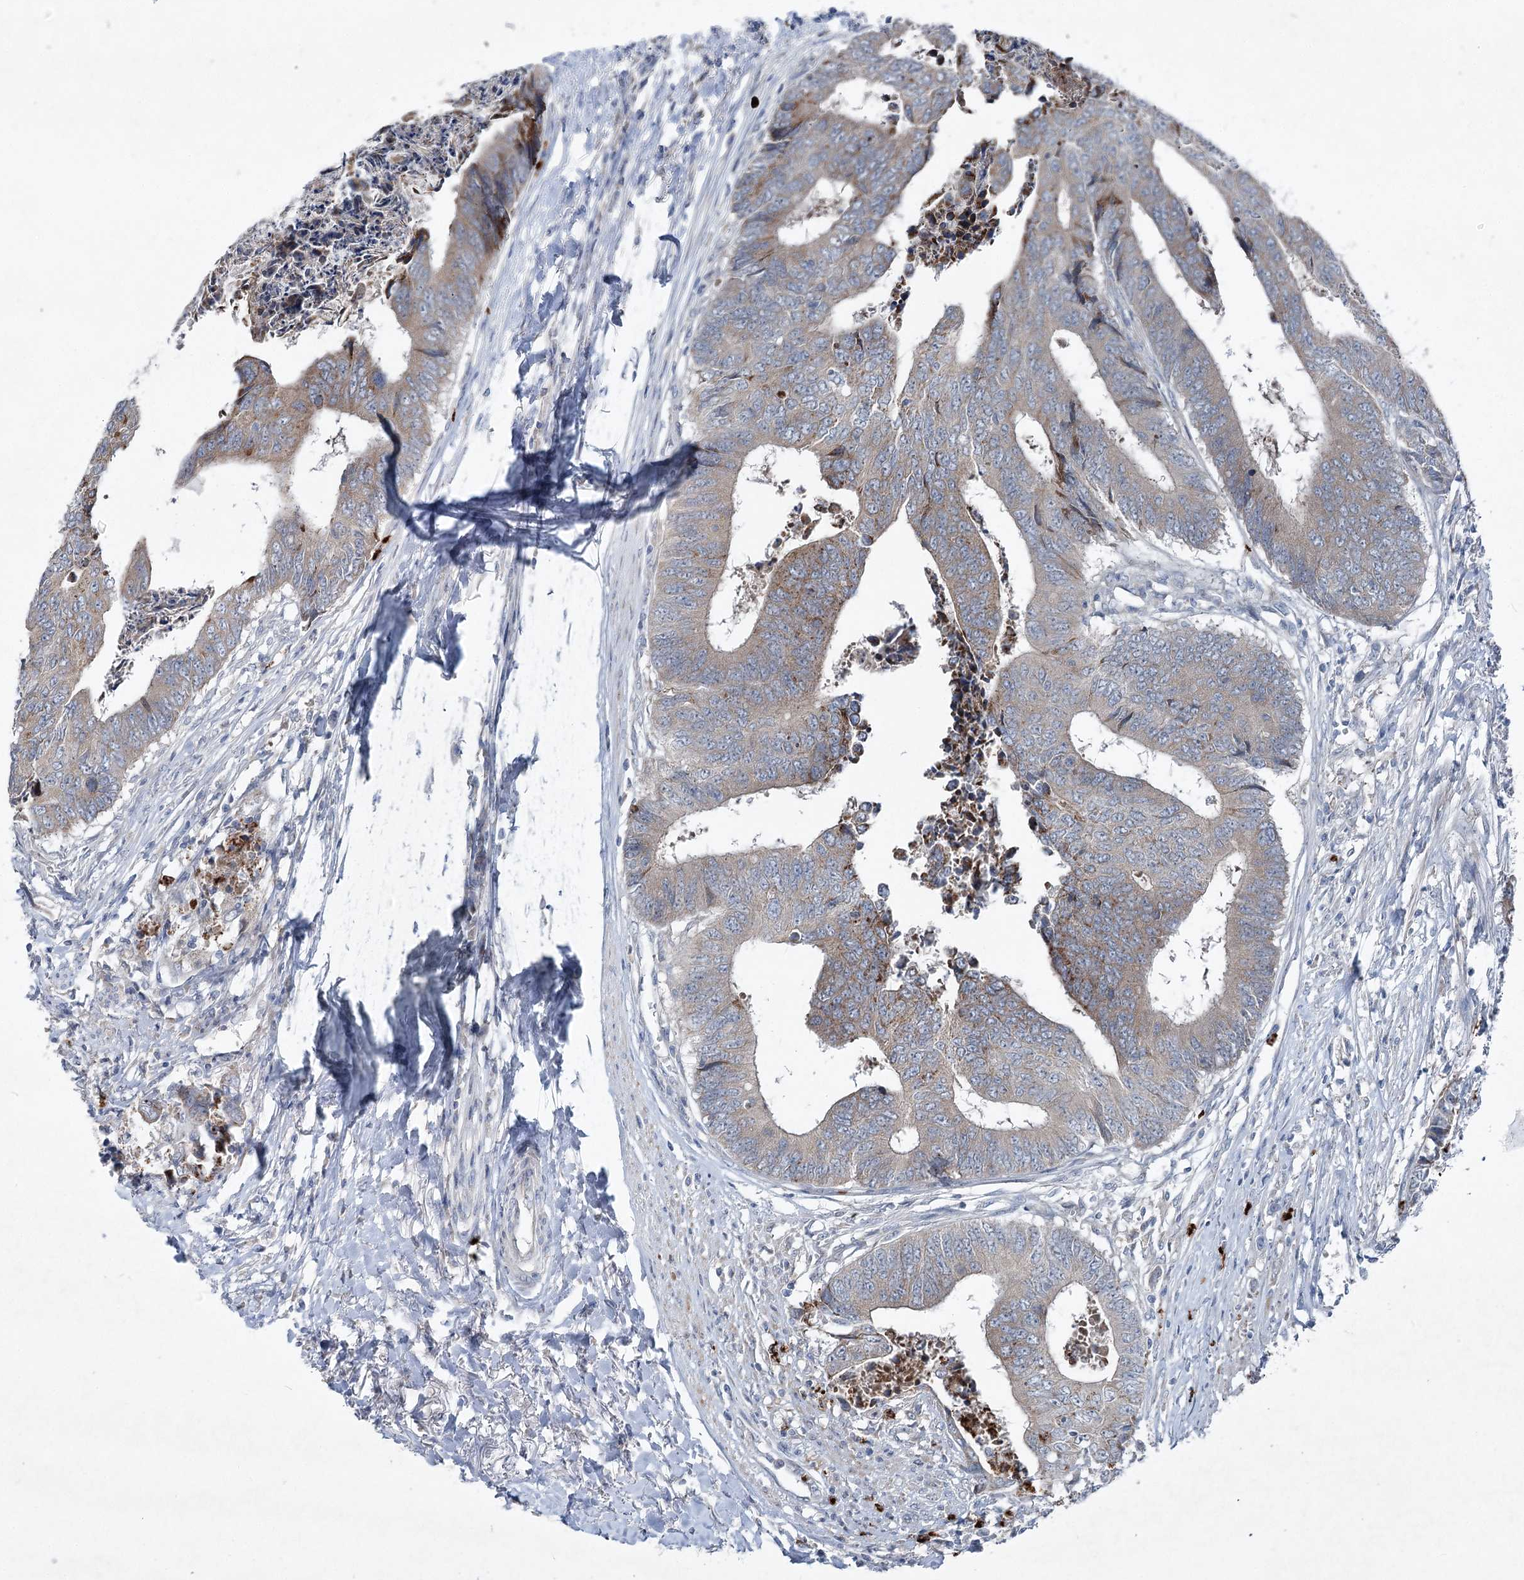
{"staining": {"intensity": "moderate", "quantity": "<25%", "location": "cytoplasmic/membranous"}, "tissue": "colorectal cancer", "cell_type": "Tumor cells", "image_type": "cancer", "snomed": [{"axis": "morphology", "description": "Adenocarcinoma, NOS"}, {"axis": "topography", "description": "Rectum"}], "caption": "This micrograph reveals IHC staining of adenocarcinoma (colorectal), with low moderate cytoplasmic/membranous positivity in approximately <25% of tumor cells.", "gene": "PLA2G12A", "patient": {"sex": "male", "age": 84}}